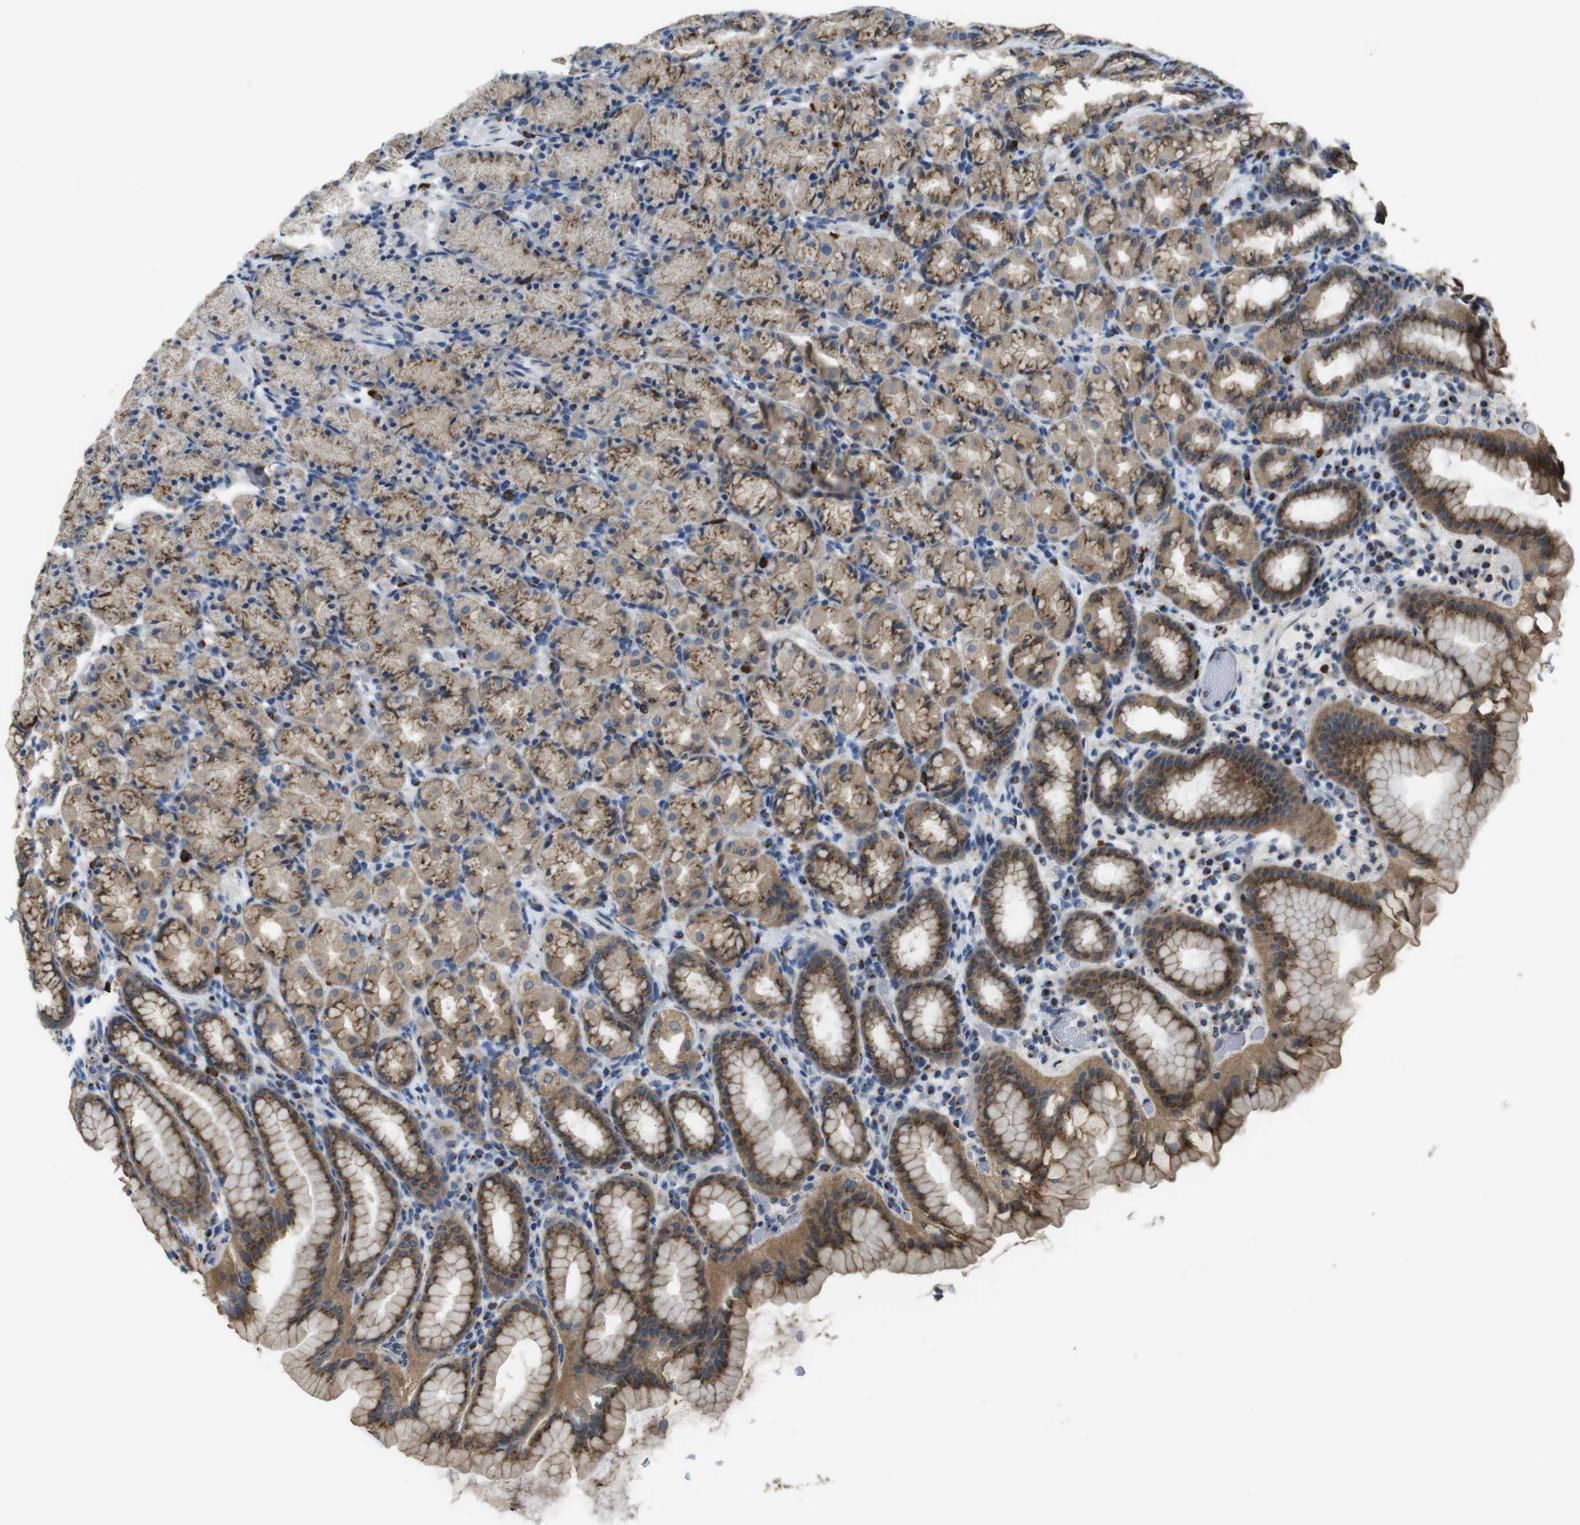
{"staining": {"intensity": "moderate", "quantity": ">75%", "location": "cytoplasmic/membranous"}, "tissue": "stomach", "cell_type": "Glandular cells", "image_type": "normal", "snomed": [{"axis": "morphology", "description": "Normal tissue, NOS"}, {"axis": "topography", "description": "Stomach, upper"}], "caption": "Protein positivity by IHC exhibits moderate cytoplasmic/membranous positivity in about >75% of glandular cells in unremarkable stomach. (Stains: DAB in brown, nuclei in blue, Microscopy: brightfield microscopy at high magnification).", "gene": "RAB6A", "patient": {"sex": "male", "age": 68}}